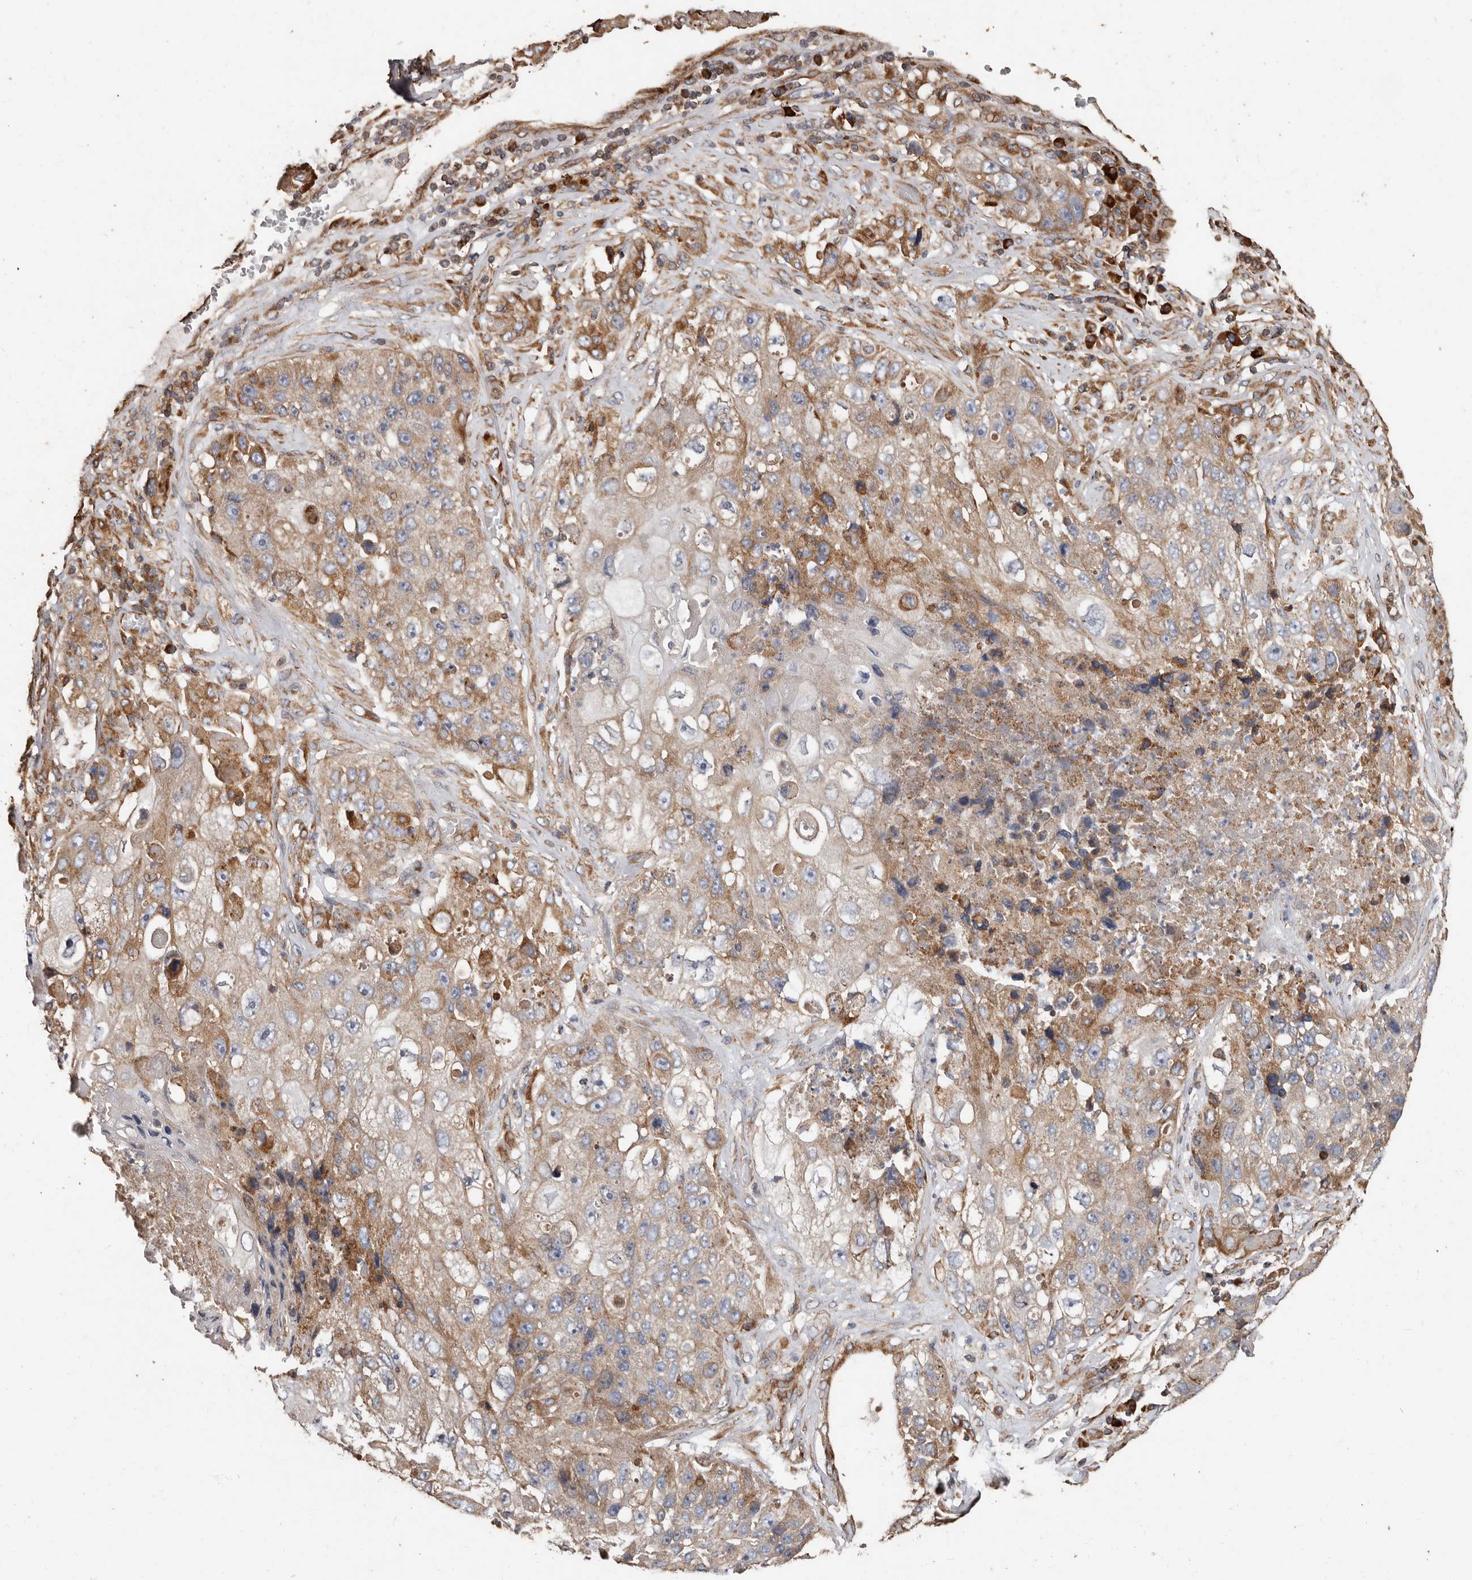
{"staining": {"intensity": "moderate", "quantity": "25%-75%", "location": "cytoplasmic/membranous"}, "tissue": "lung cancer", "cell_type": "Tumor cells", "image_type": "cancer", "snomed": [{"axis": "morphology", "description": "Squamous cell carcinoma, NOS"}, {"axis": "topography", "description": "Lung"}], "caption": "Human squamous cell carcinoma (lung) stained for a protein (brown) demonstrates moderate cytoplasmic/membranous positive positivity in approximately 25%-75% of tumor cells.", "gene": "OSGIN2", "patient": {"sex": "male", "age": 61}}